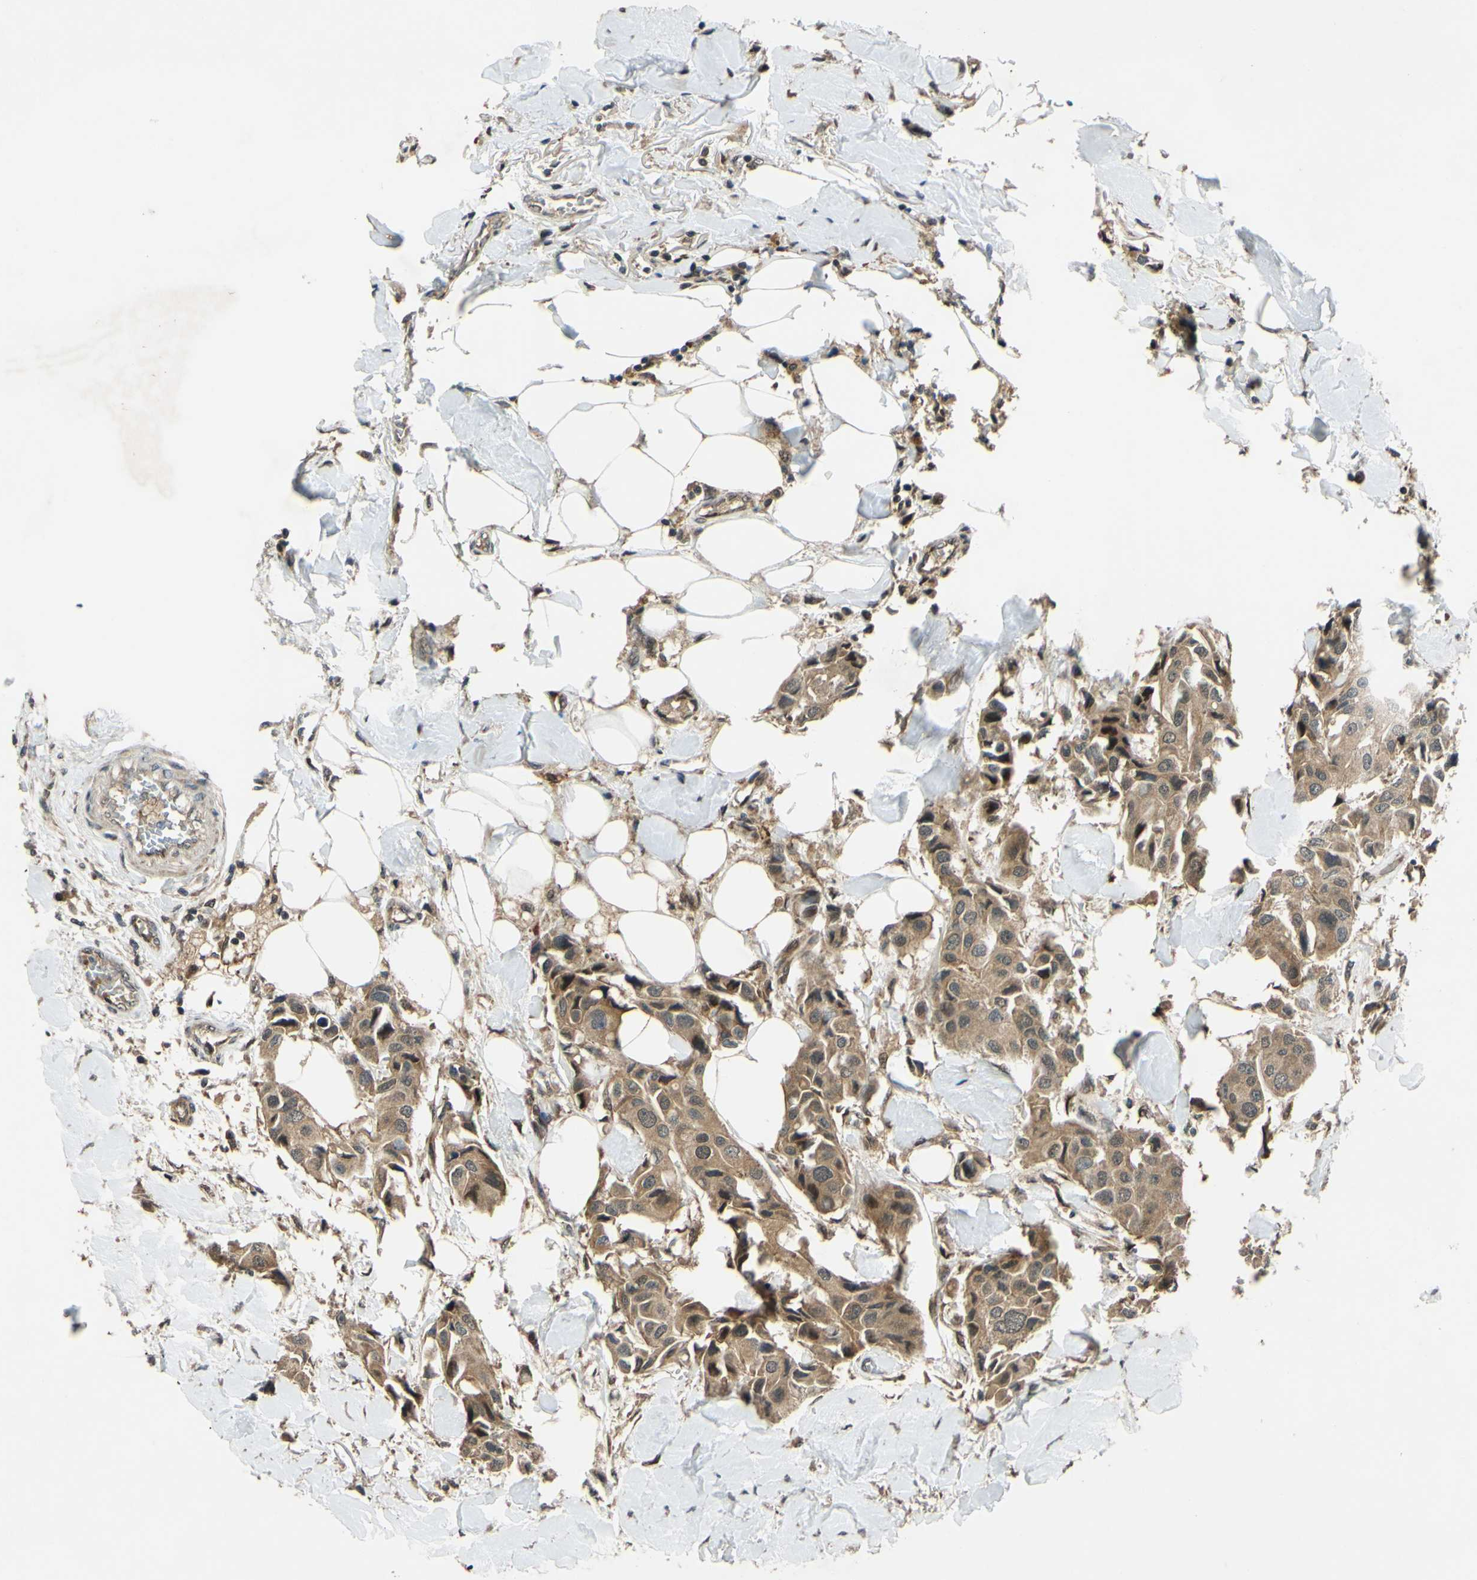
{"staining": {"intensity": "moderate", "quantity": ">75%", "location": "cytoplasmic/membranous"}, "tissue": "breast cancer", "cell_type": "Tumor cells", "image_type": "cancer", "snomed": [{"axis": "morphology", "description": "Duct carcinoma"}, {"axis": "topography", "description": "Breast"}], "caption": "Immunohistochemical staining of human breast cancer (invasive ductal carcinoma) demonstrates moderate cytoplasmic/membranous protein positivity in about >75% of tumor cells.", "gene": "ABCC8", "patient": {"sex": "female", "age": 80}}